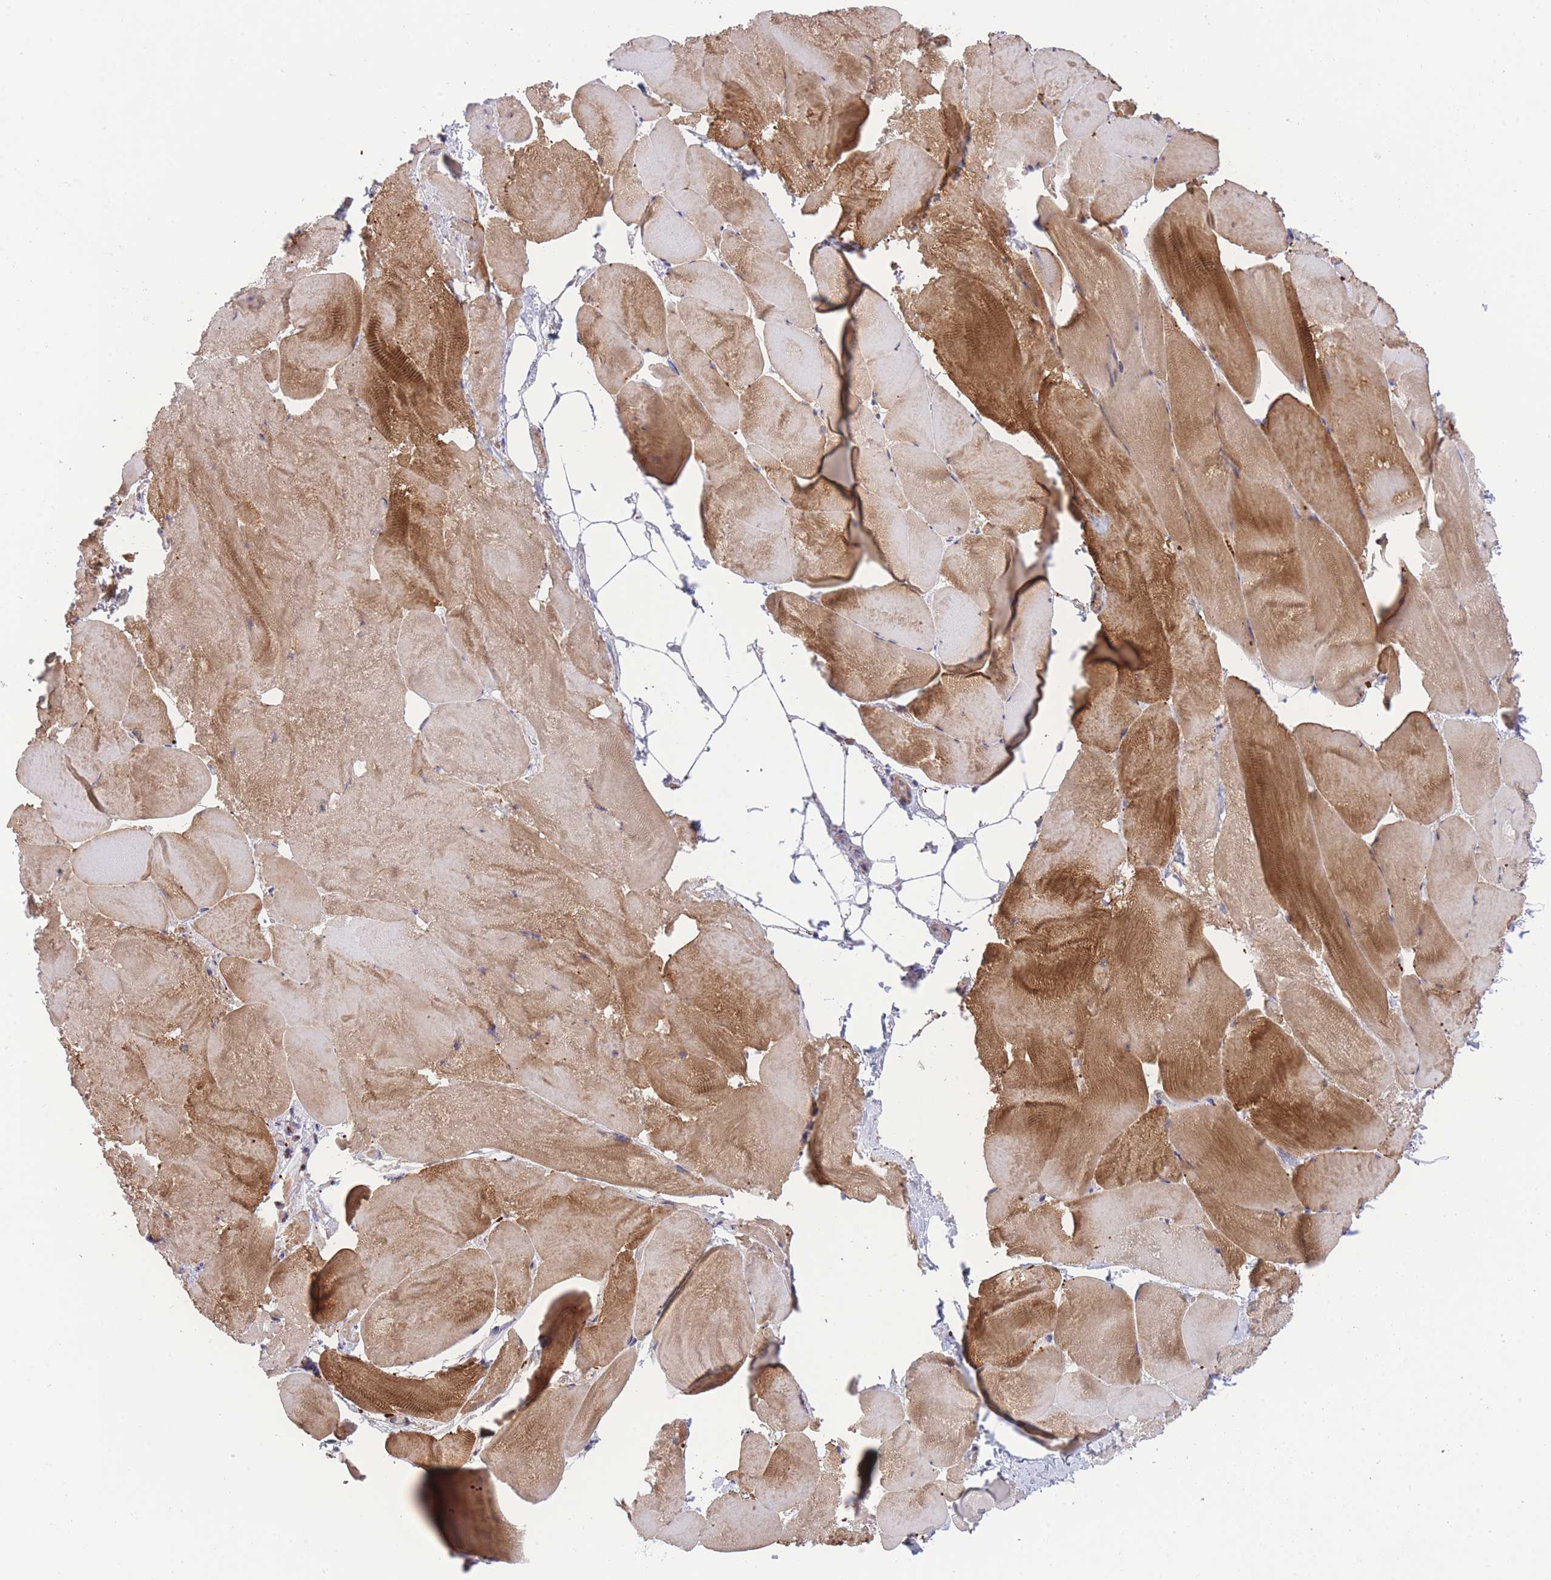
{"staining": {"intensity": "moderate", "quantity": ">75%", "location": "cytoplasmic/membranous"}, "tissue": "skeletal muscle", "cell_type": "Myocytes", "image_type": "normal", "snomed": [{"axis": "morphology", "description": "Normal tissue, NOS"}, {"axis": "topography", "description": "Skeletal muscle"}], "caption": "Protein analysis of benign skeletal muscle reveals moderate cytoplasmic/membranous expression in about >75% of myocytes.", "gene": "ENSG00000289258", "patient": {"sex": "female", "age": 64}}